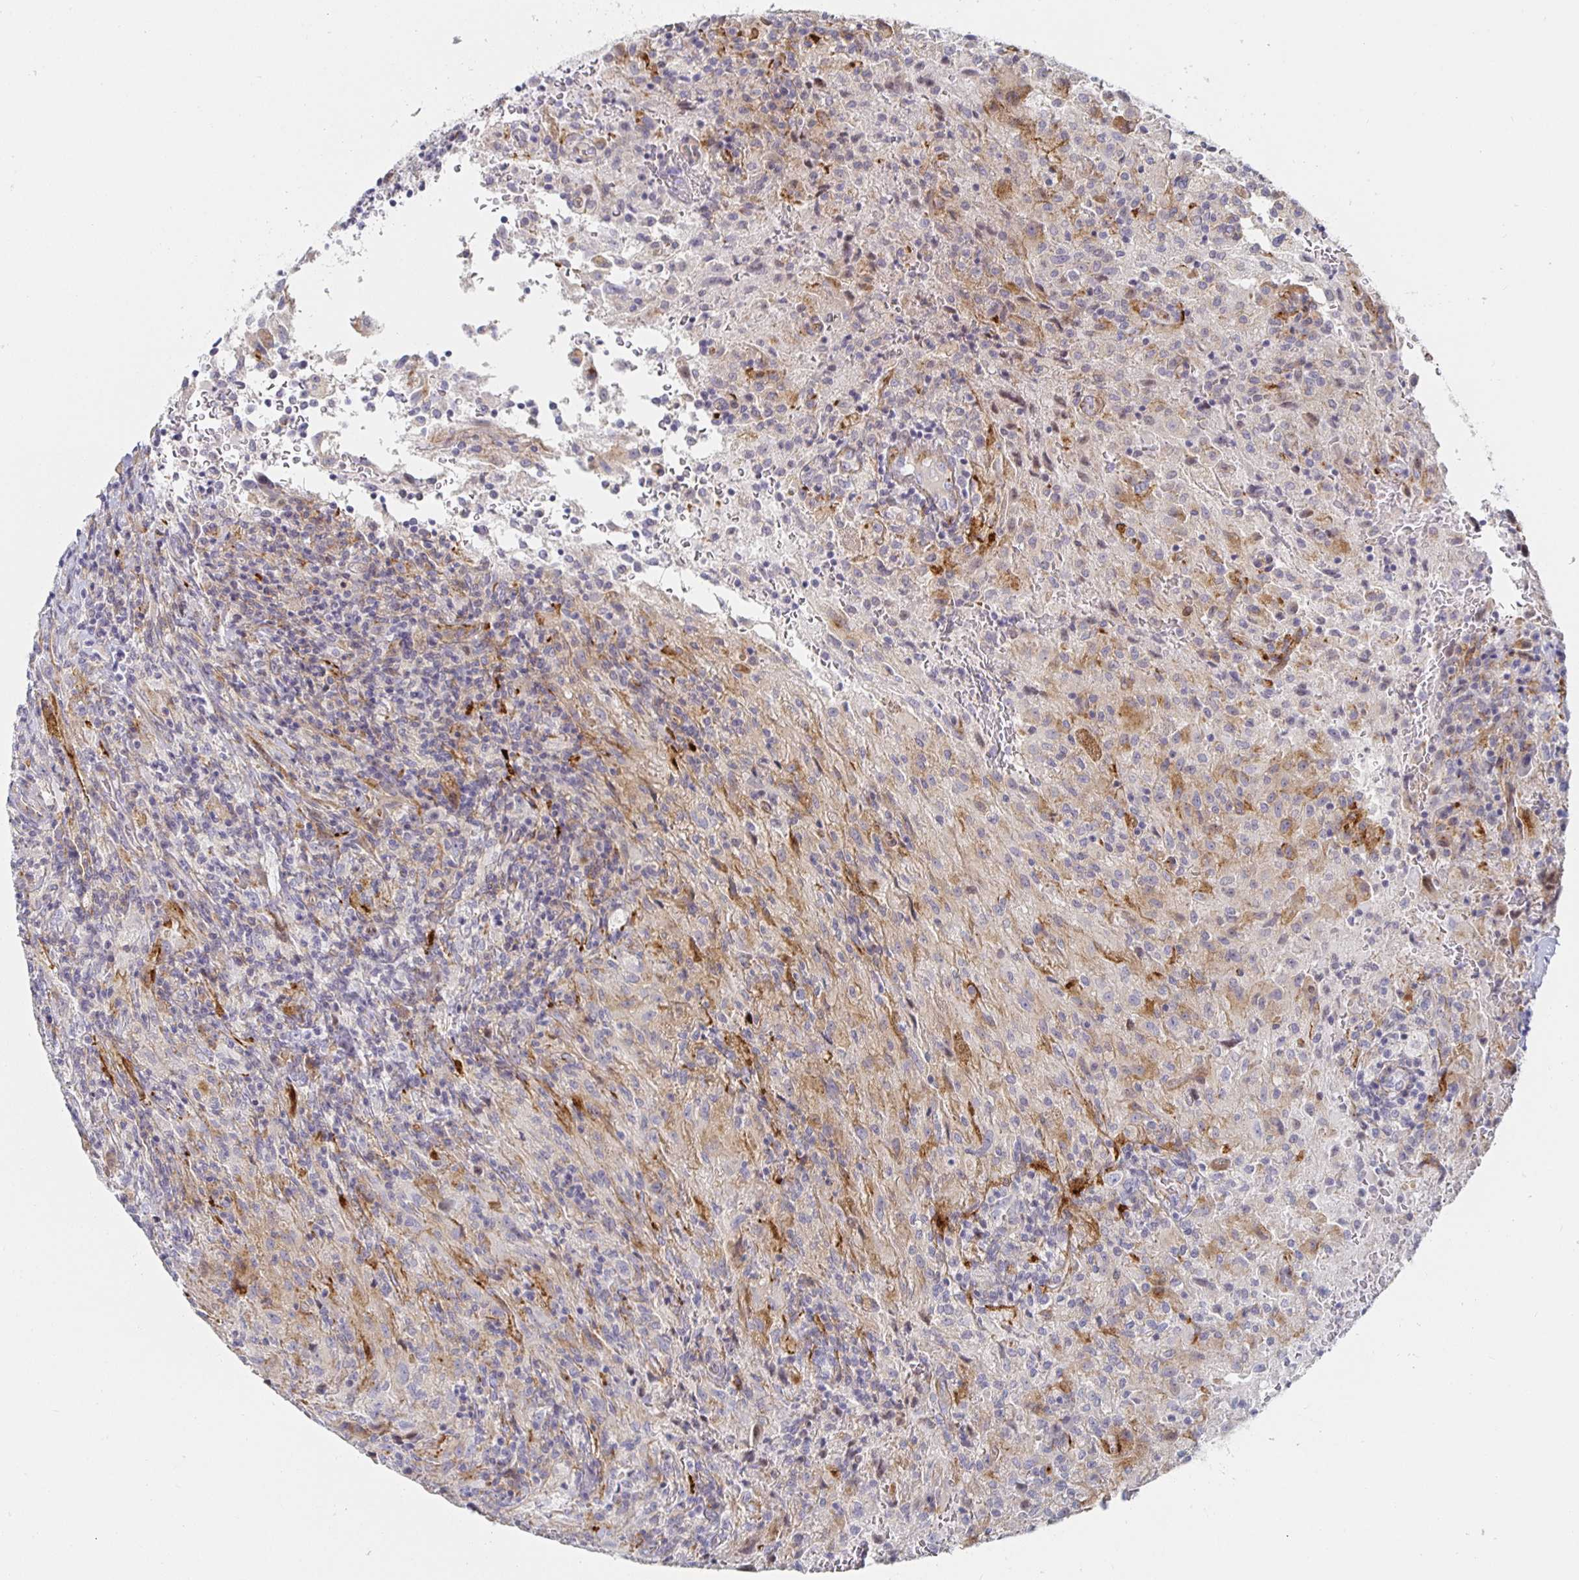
{"staining": {"intensity": "moderate", "quantity": "<25%", "location": "cytoplasmic/membranous"}, "tissue": "glioma", "cell_type": "Tumor cells", "image_type": "cancer", "snomed": [{"axis": "morphology", "description": "Glioma, malignant, High grade"}, {"axis": "topography", "description": "Brain"}], "caption": "Immunohistochemical staining of glioma reveals low levels of moderate cytoplasmic/membranous staining in about <25% of tumor cells.", "gene": "S100G", "patient": {"sex": "male", "age": 68}}